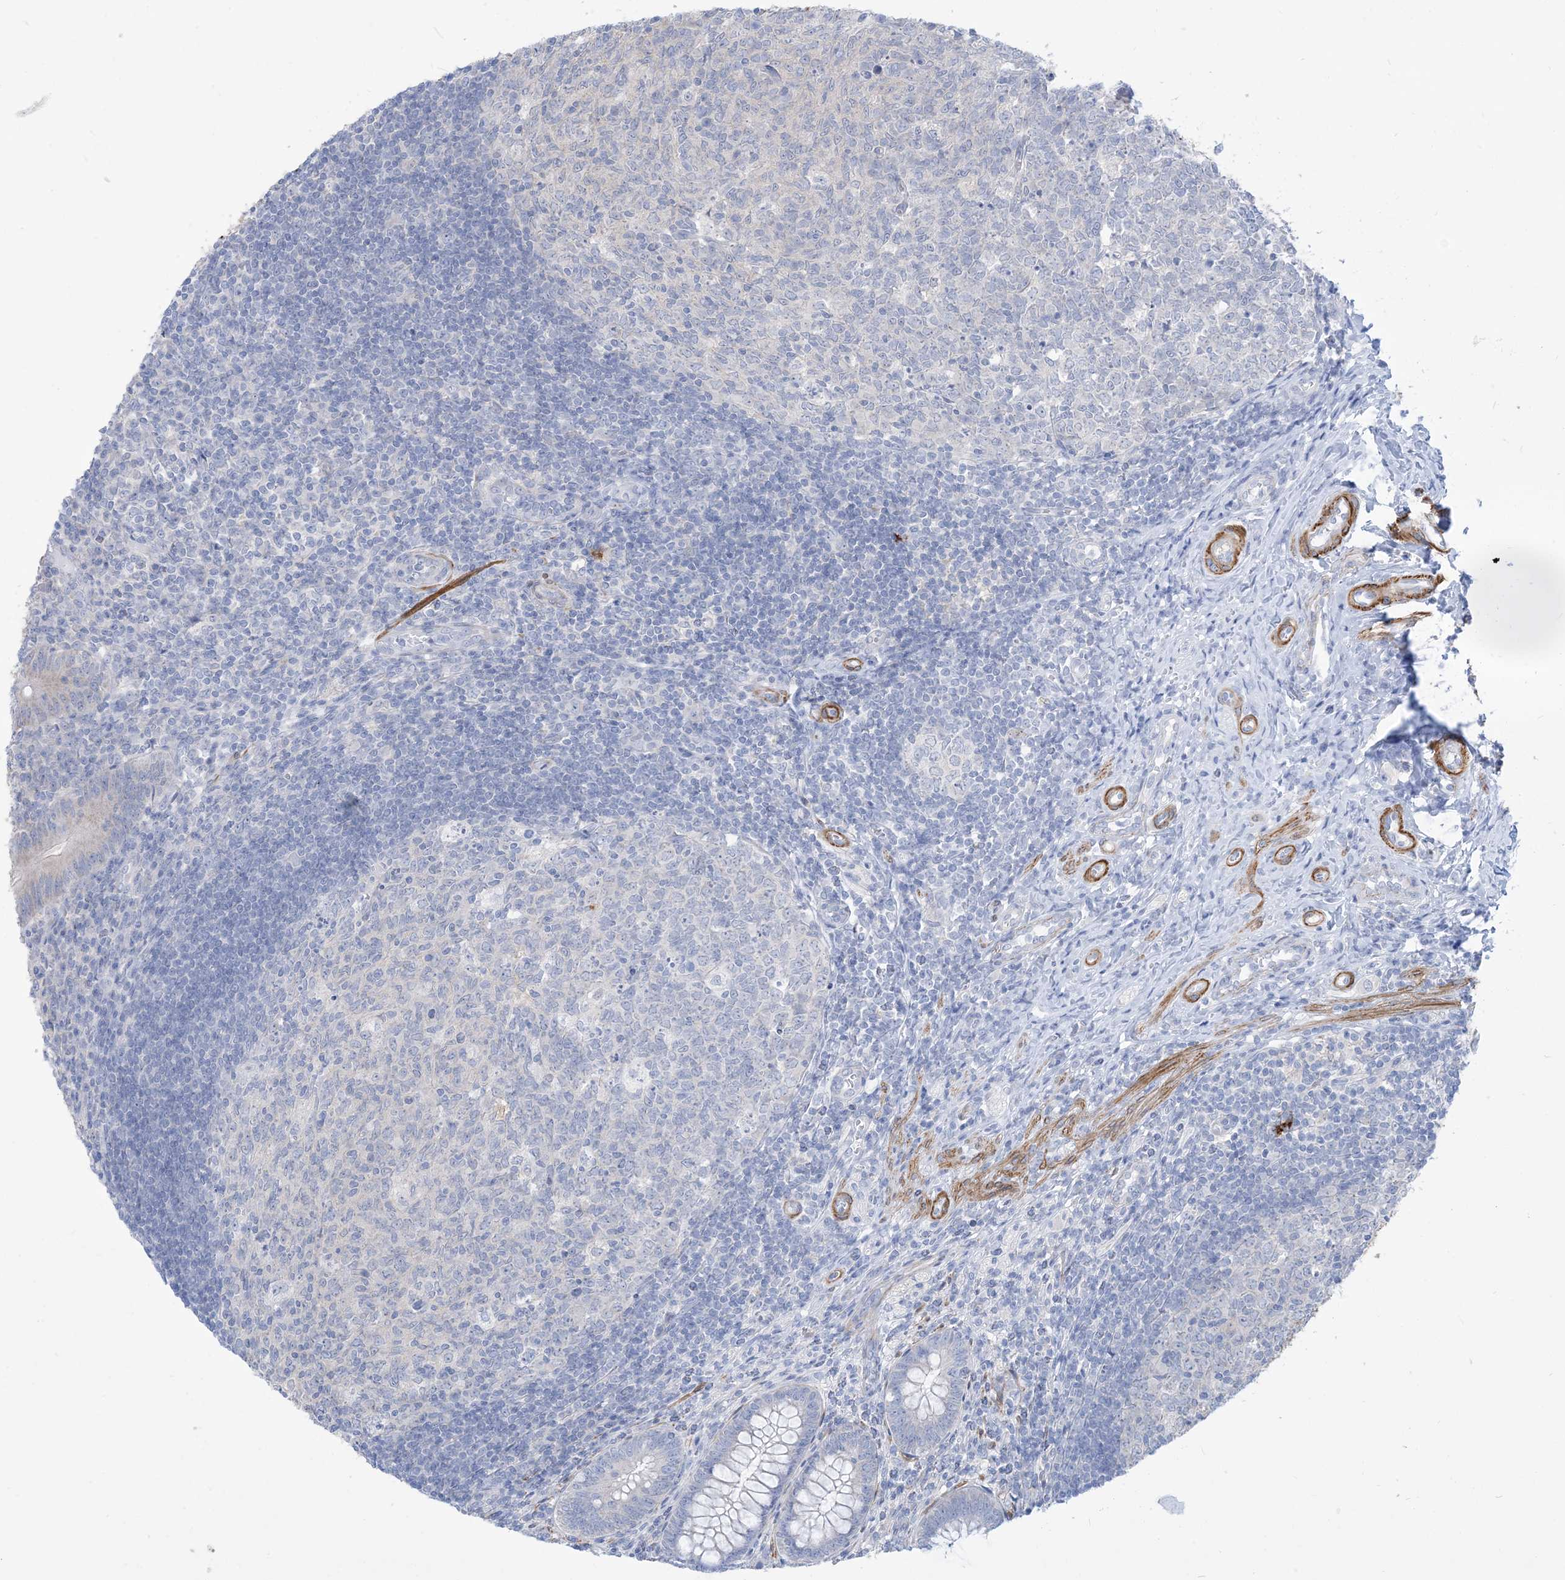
{"staining": {"intensity": "strong", "quantity": "25%-75%", "location": "cytoplasmic/membranous"}, "tissue": "appendix", "cell_type": "Glandular cells", "image_type": "normal", "snomed": [{"axis": "morphology", "description": "Normal tissue, NOS"}, {"axis": "topography", "description": "Appendix"}], "caption": "Strong cytoplasmic/membranous protein positivity is appreciated in approximately 25%-75% of glandular cells in appendix. The protein of interest is stained brown, and the nuclei are stained in blue (DAB IHC with brightfield microscopy, high magnification).", "gene": "MARS2", "patient": {"sex": "male", "age": 14}}